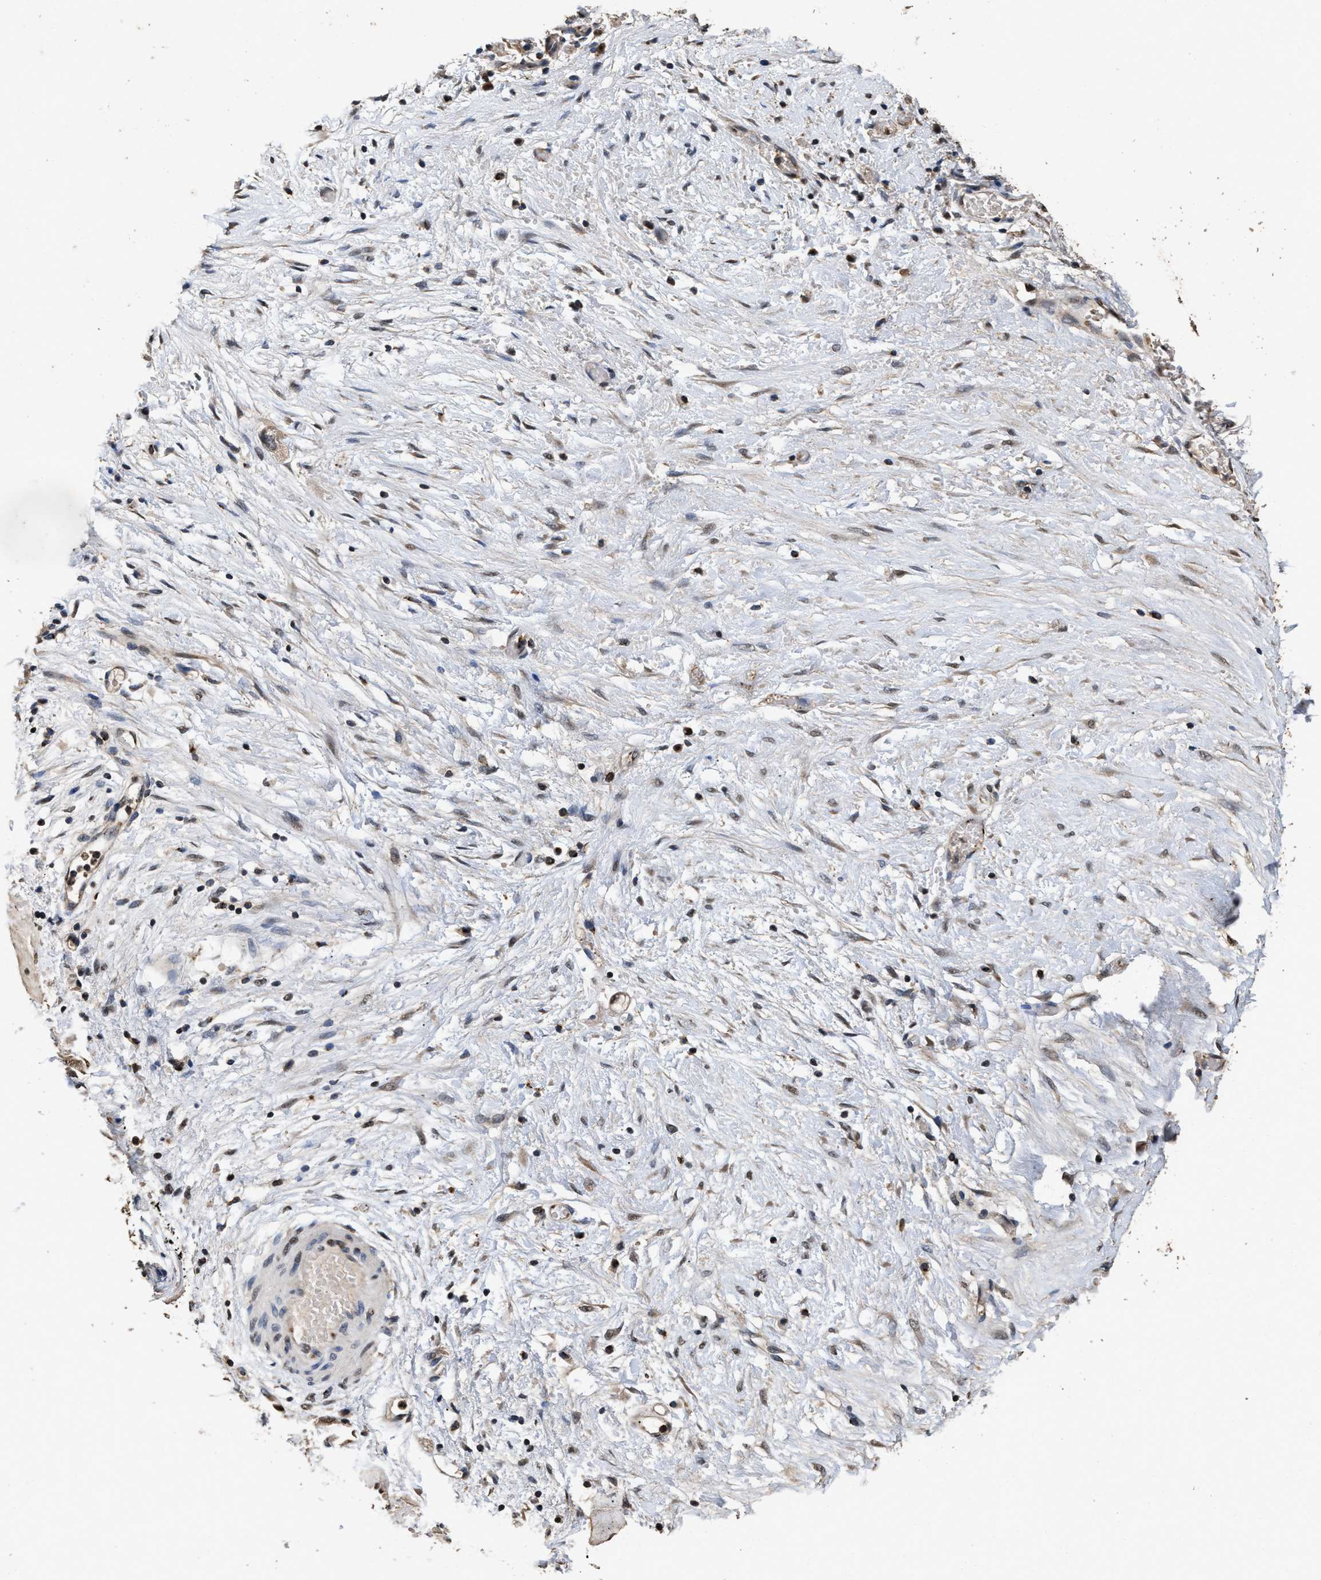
{"staining": {"intensity": "weak", "quantity": ">75%", "location": "cytoplasmic/membranous"}, "tissue": "stomach cancer", "cell_type": "Tumor cells", "image_type": "cancer", "snomed": [{"axis": "morphology", "description": "Adenocarcinoma, NOS"}, {"axis": "topography", "description": "Stomach"}, {"axis": "topography", "description": "Stomach, lower"}], "caption": "Immunohistochemical staining of human stomach adenocarcinoma shows low levels of weak cytoplasmic/membranous protein positivity in about >75% of tumor cells.", "gene": "TPST2", "patient": {"sex": "female", "age": 48}}